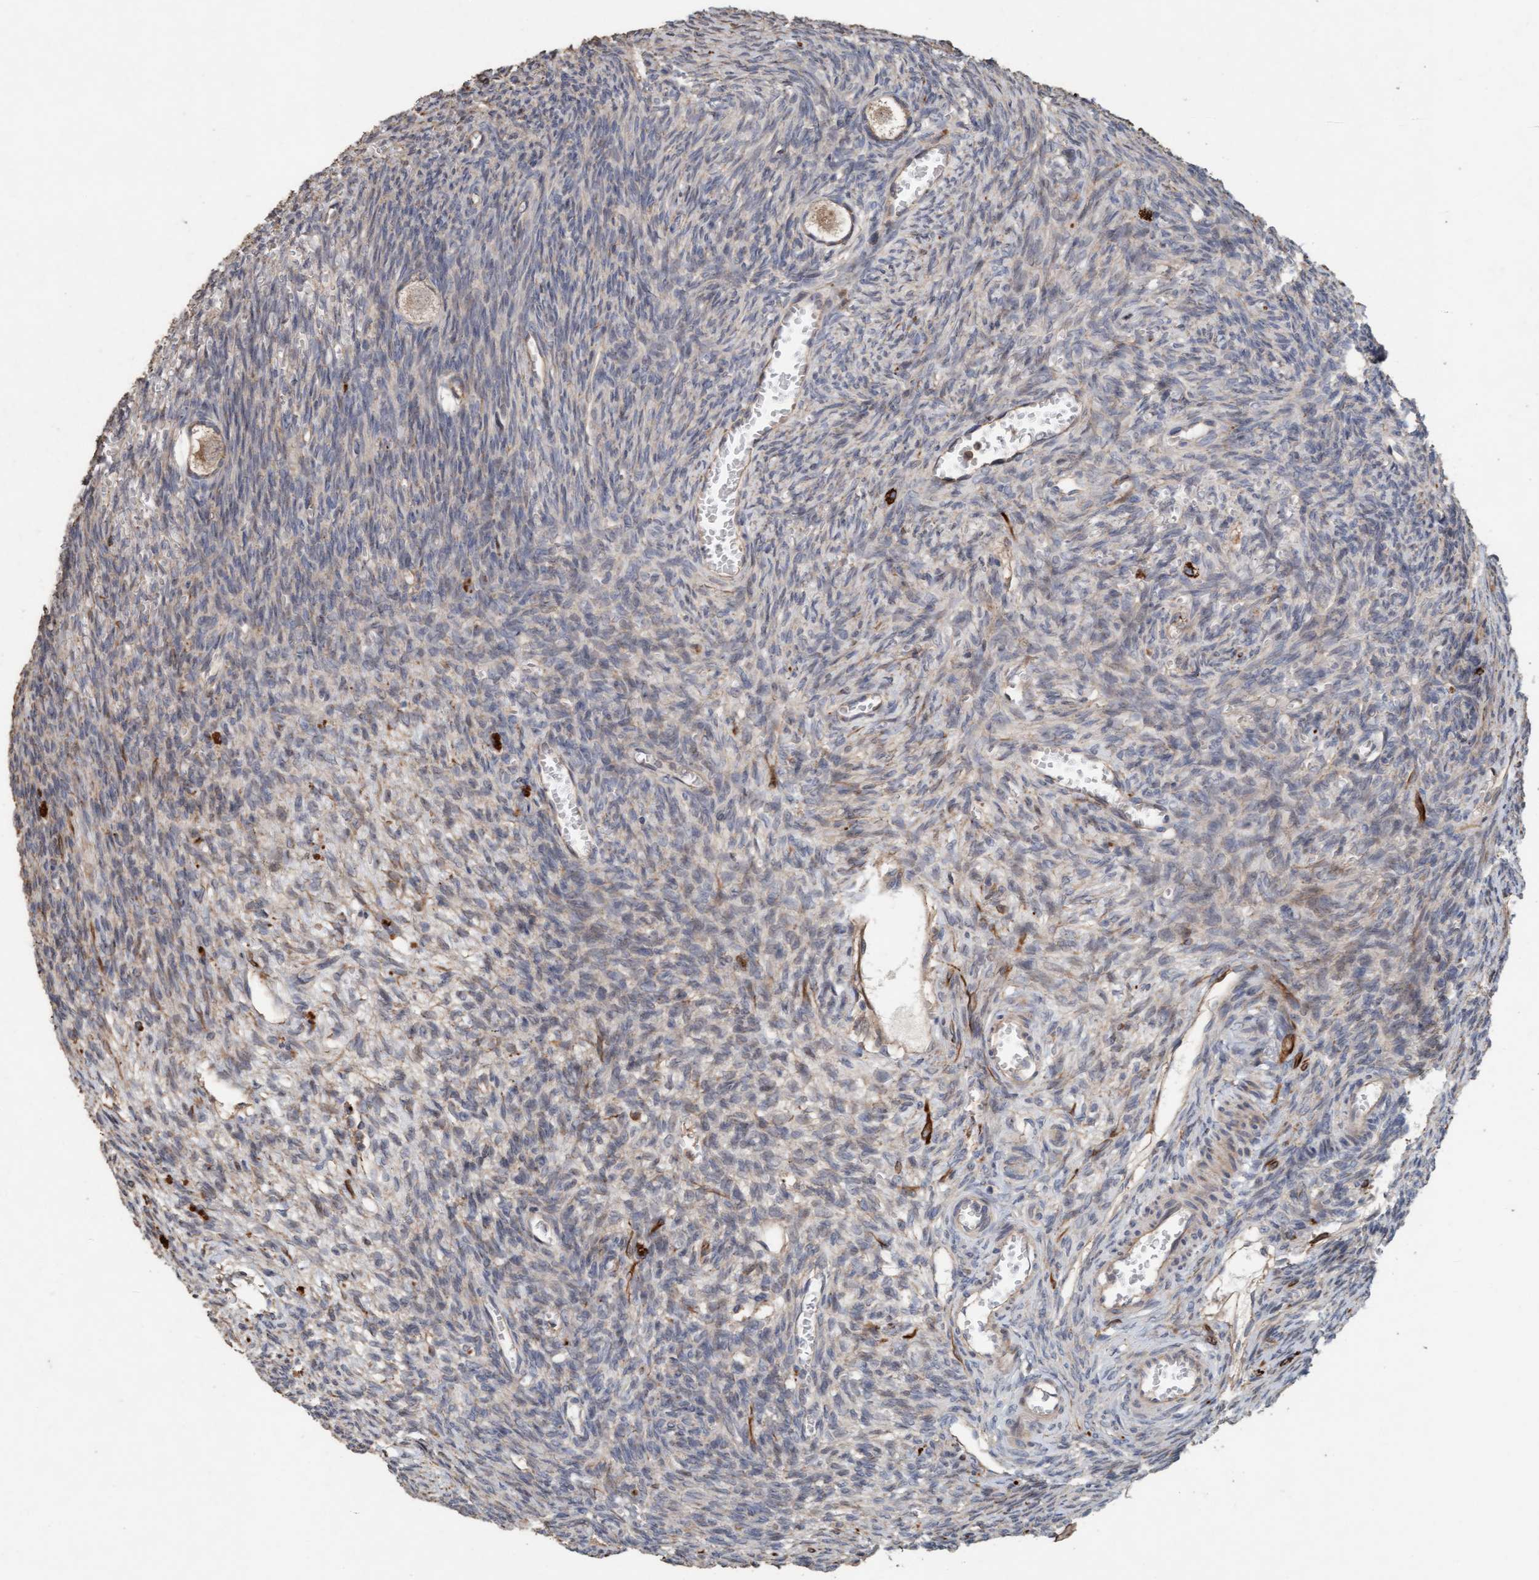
{"staining": {"intensity": "weak", "quantity": "<25%", "location": "cytoplasmic/membranous"}, "tissue": "ovary", "cell_type": "Ovarian stroma cells", "image_type": "normal", "snomed": [{"axis": "morphology", "description": "Normal tissue, NOS"}, {"axis": "topography", "description": "Ovary"}], "caption": "Histopathology image shows no protein positivity in ovarian stroma cells of unremarkable ovary.", "gene": "LONRF1", "patient": {"sex": "female", "age": 27}}